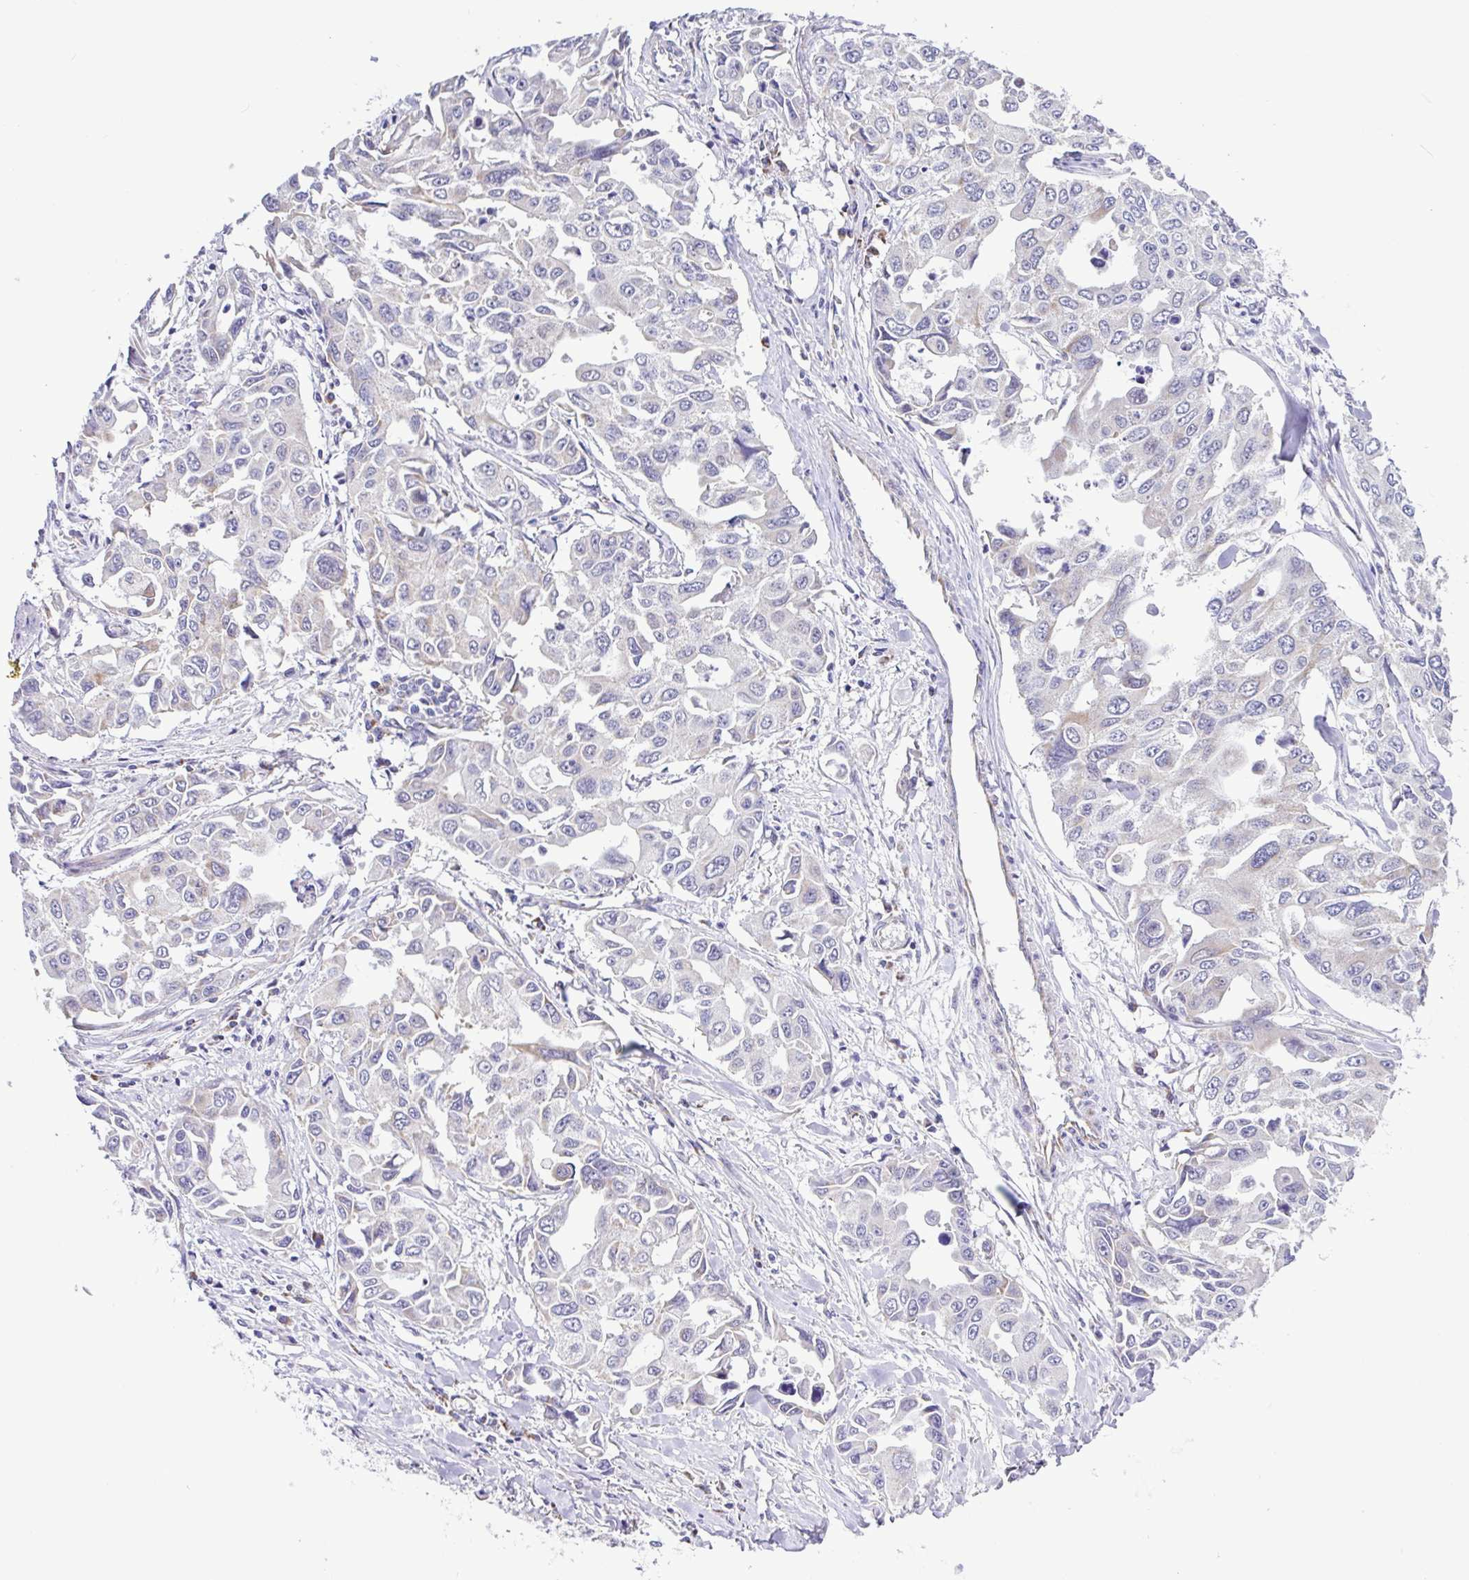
{"staining": {"intensity": "weak", "quantity": "<25%", "location": "cytoplasmic/membranous"}, "tissue": "lung cancer", "cell_type": "Tumor cells", "image_type": "cancer", "snomed": [{"axis": "morphology", "description": "Adenocarcinoma, NOS"}, {"axis": "topography", "description": "Lung"}], "caption": "High magnification brightfield microscopy of lung adenocarcinoma stained with DAB (brown) and counterstained with hematoxylin (blue): tumor cells show no significant expression. The staining is performed using DAB brown chromogen with nuclei counter-stained in using hematoxylin.", "gene": "NDUFS2", "patient": {"sex": "male", "age": 64}}